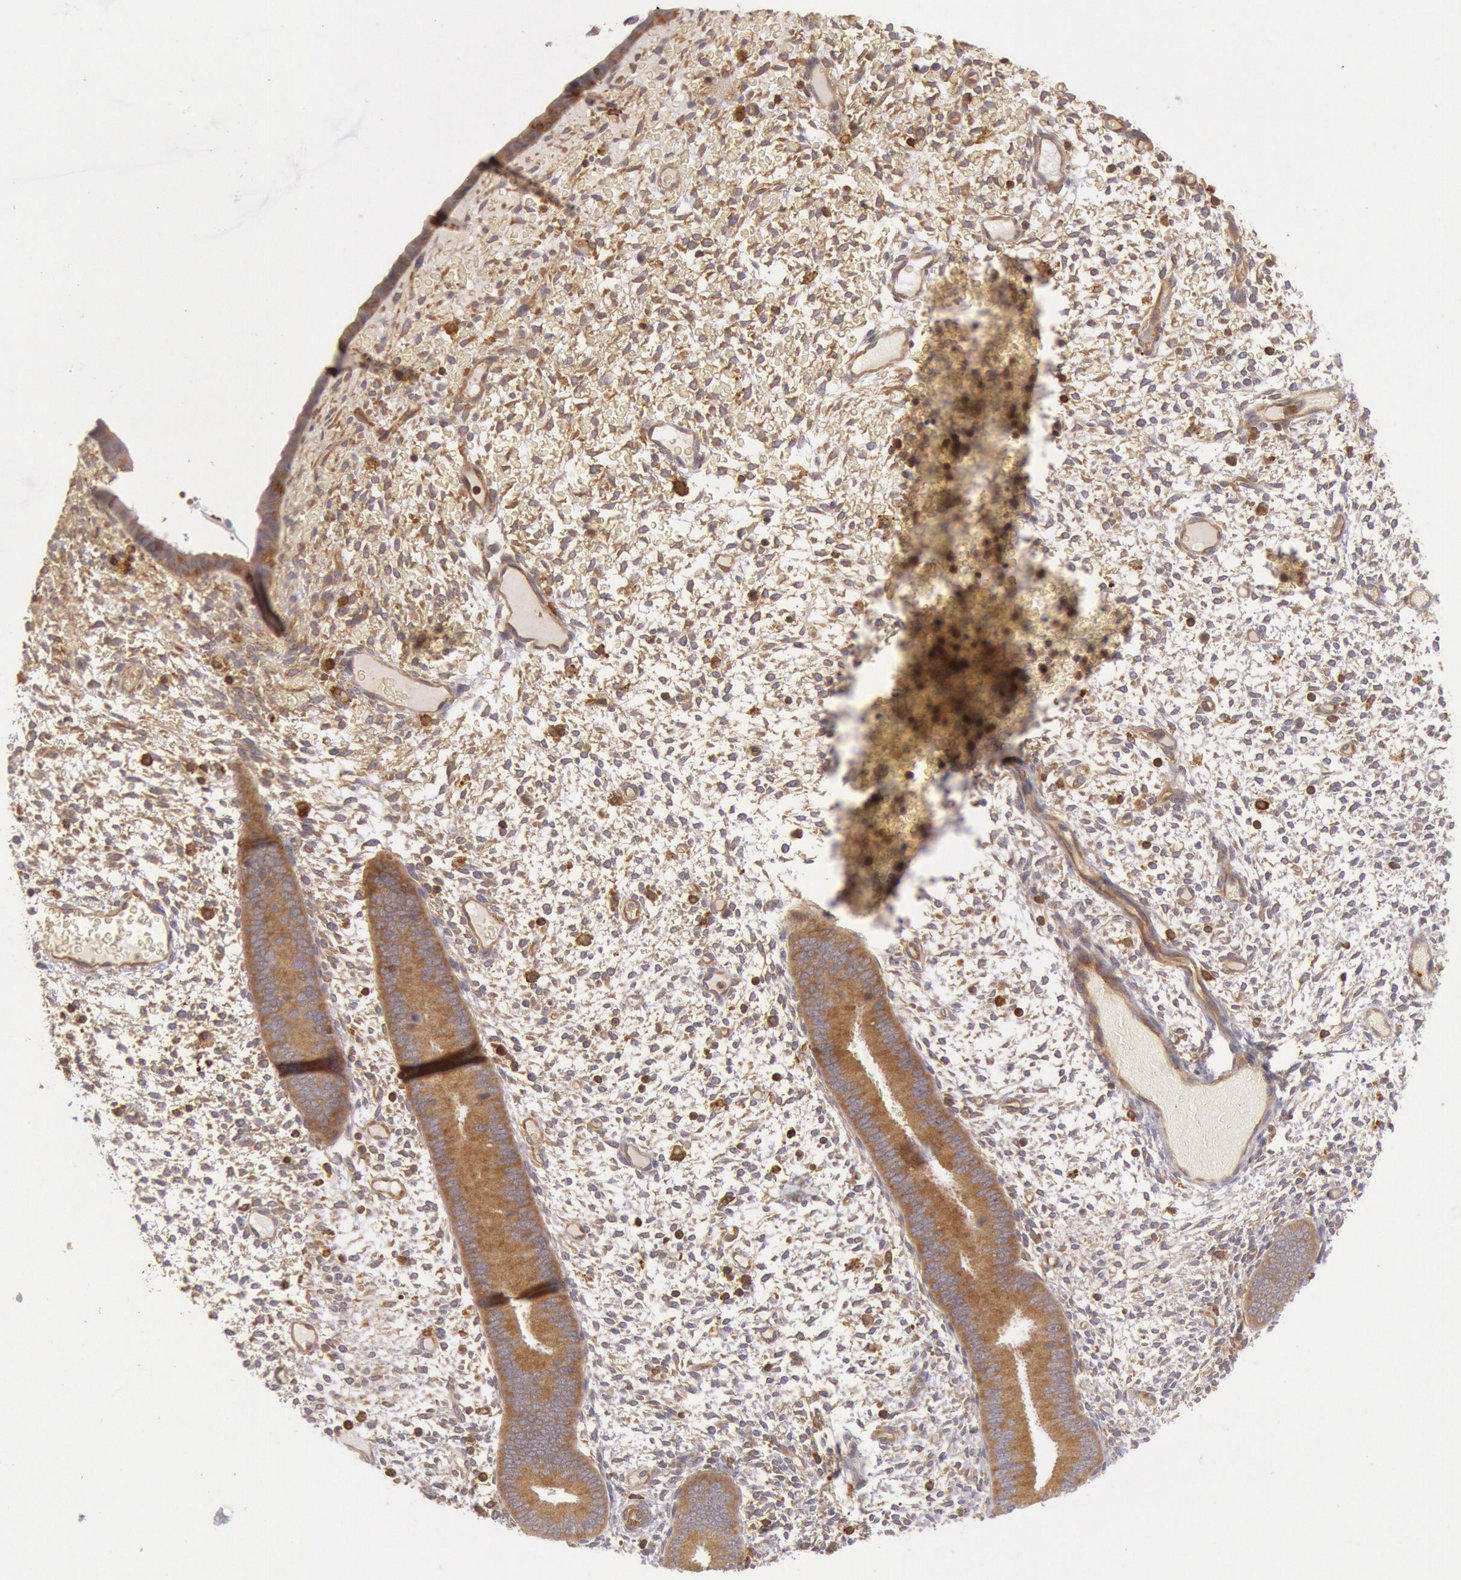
{"staining": {"intensity": "moderate", "quantity": "25%-75%", "location": "cytoplasmic/membranous"}, "tissue": "endometrium", "cell_type": "Cells in endometrial stroma", "image_type": "normal", "snomed": [{"axis": "morphology", "description": "Normal tissue, NOS"}, {"axis": "topography", "description": "Endometrium"}], "caption": "Moderate cytoplasmic/membranous staining is identified in approximately 25%-75% of cells in endometrial stroma in normal endometrium.", "gene": "IKBKB", "patient": {"sex": "female", "age": 42}}